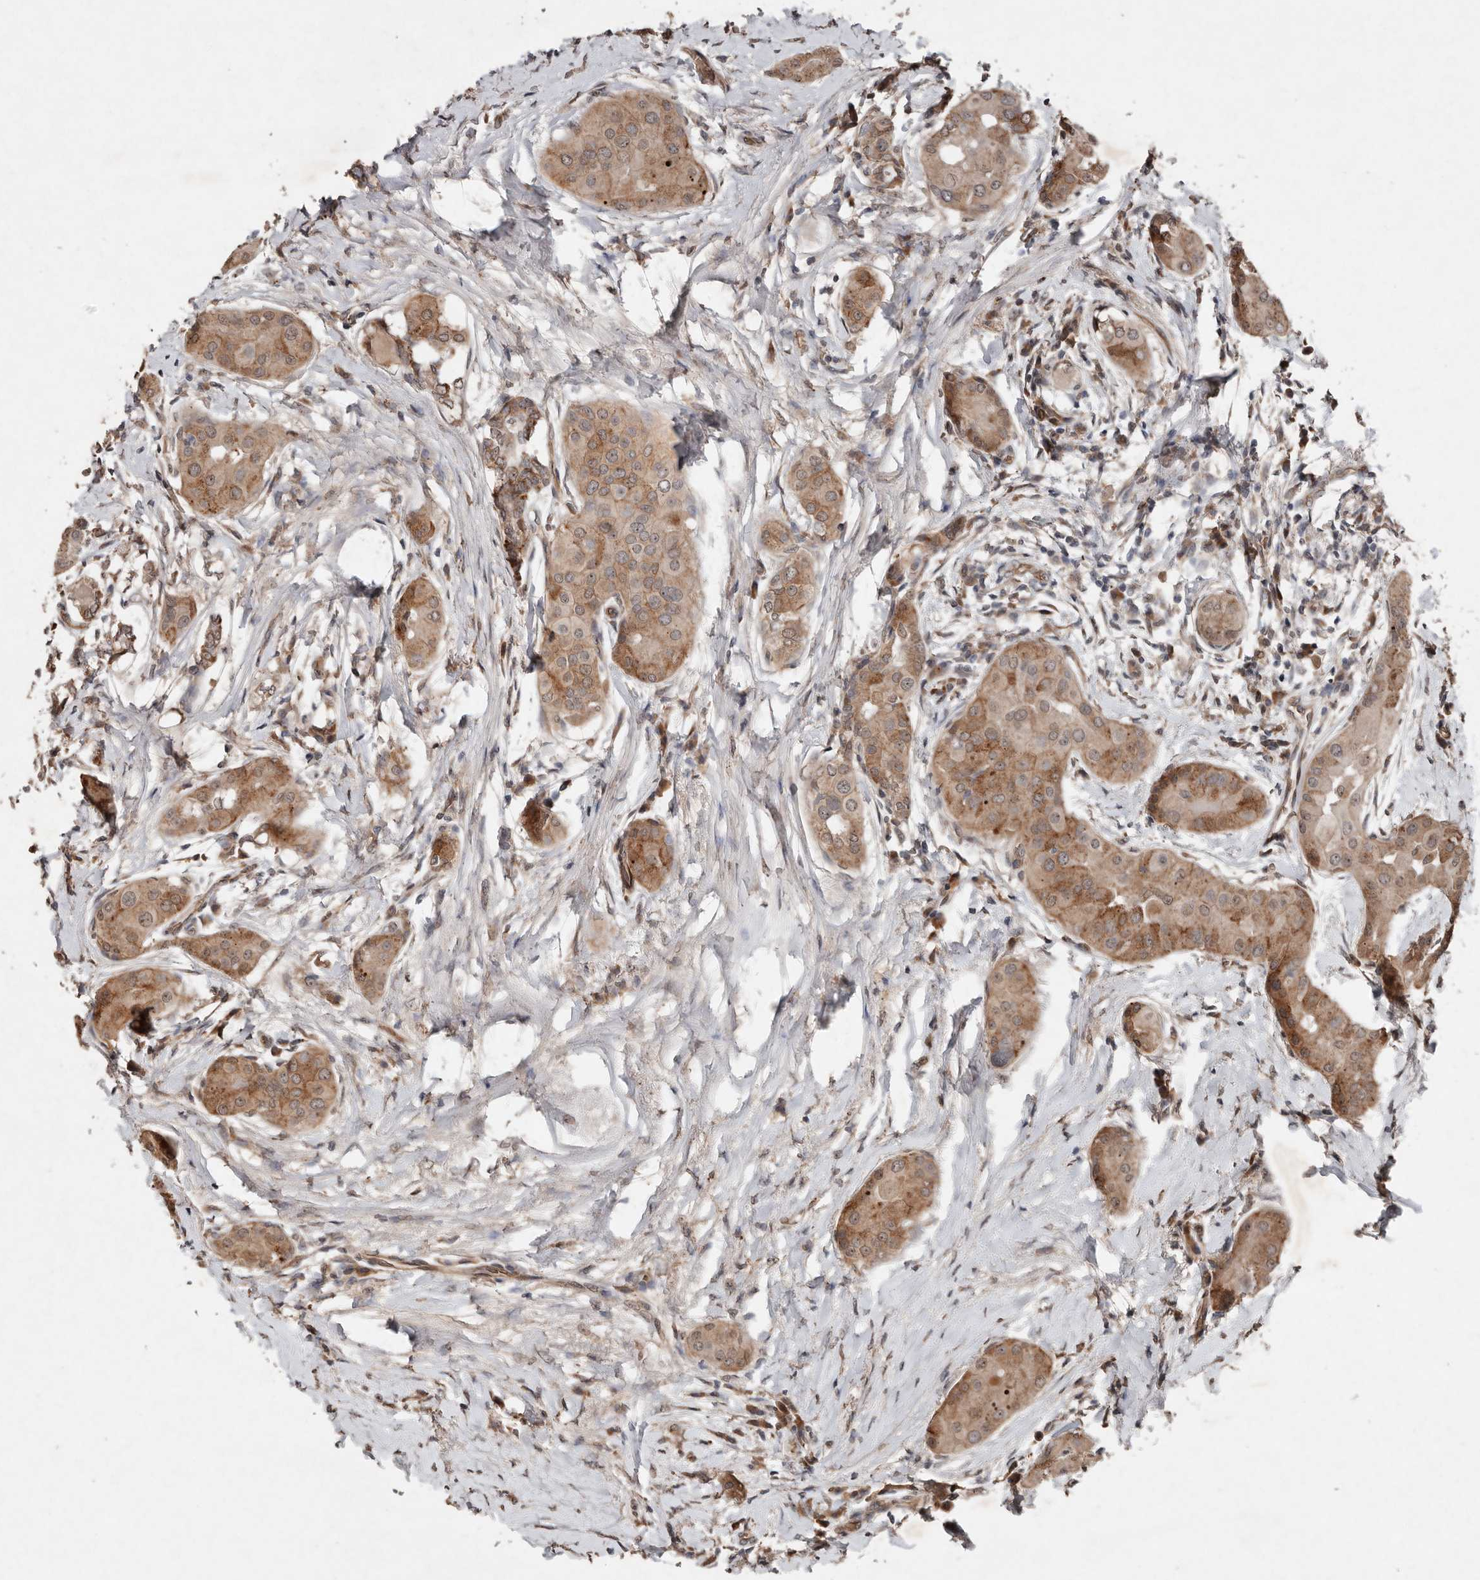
{"staining": {"intensity": "moderate", "quantity": ">75%", "location": "cytoplasmic/membranous"}, "tissue": "thyroid cancer", "cell_type": "Tumor cells", "image_type": "cancer", "snomed": [{"axis": "morphology", "description": "Papillary adenocarcinoma, NOS"}, {"axis": "topography", "description": "Thyroid gland"}], "caption": "The micrograph shows staining of papillary adenocarcinoma (thyroid), revealing moderate cytoplasmic/membranous protein positivity (brown color) within tumor cells.", "gene": "DIP2C", "patient": {"sex": "male", "age": 33}}